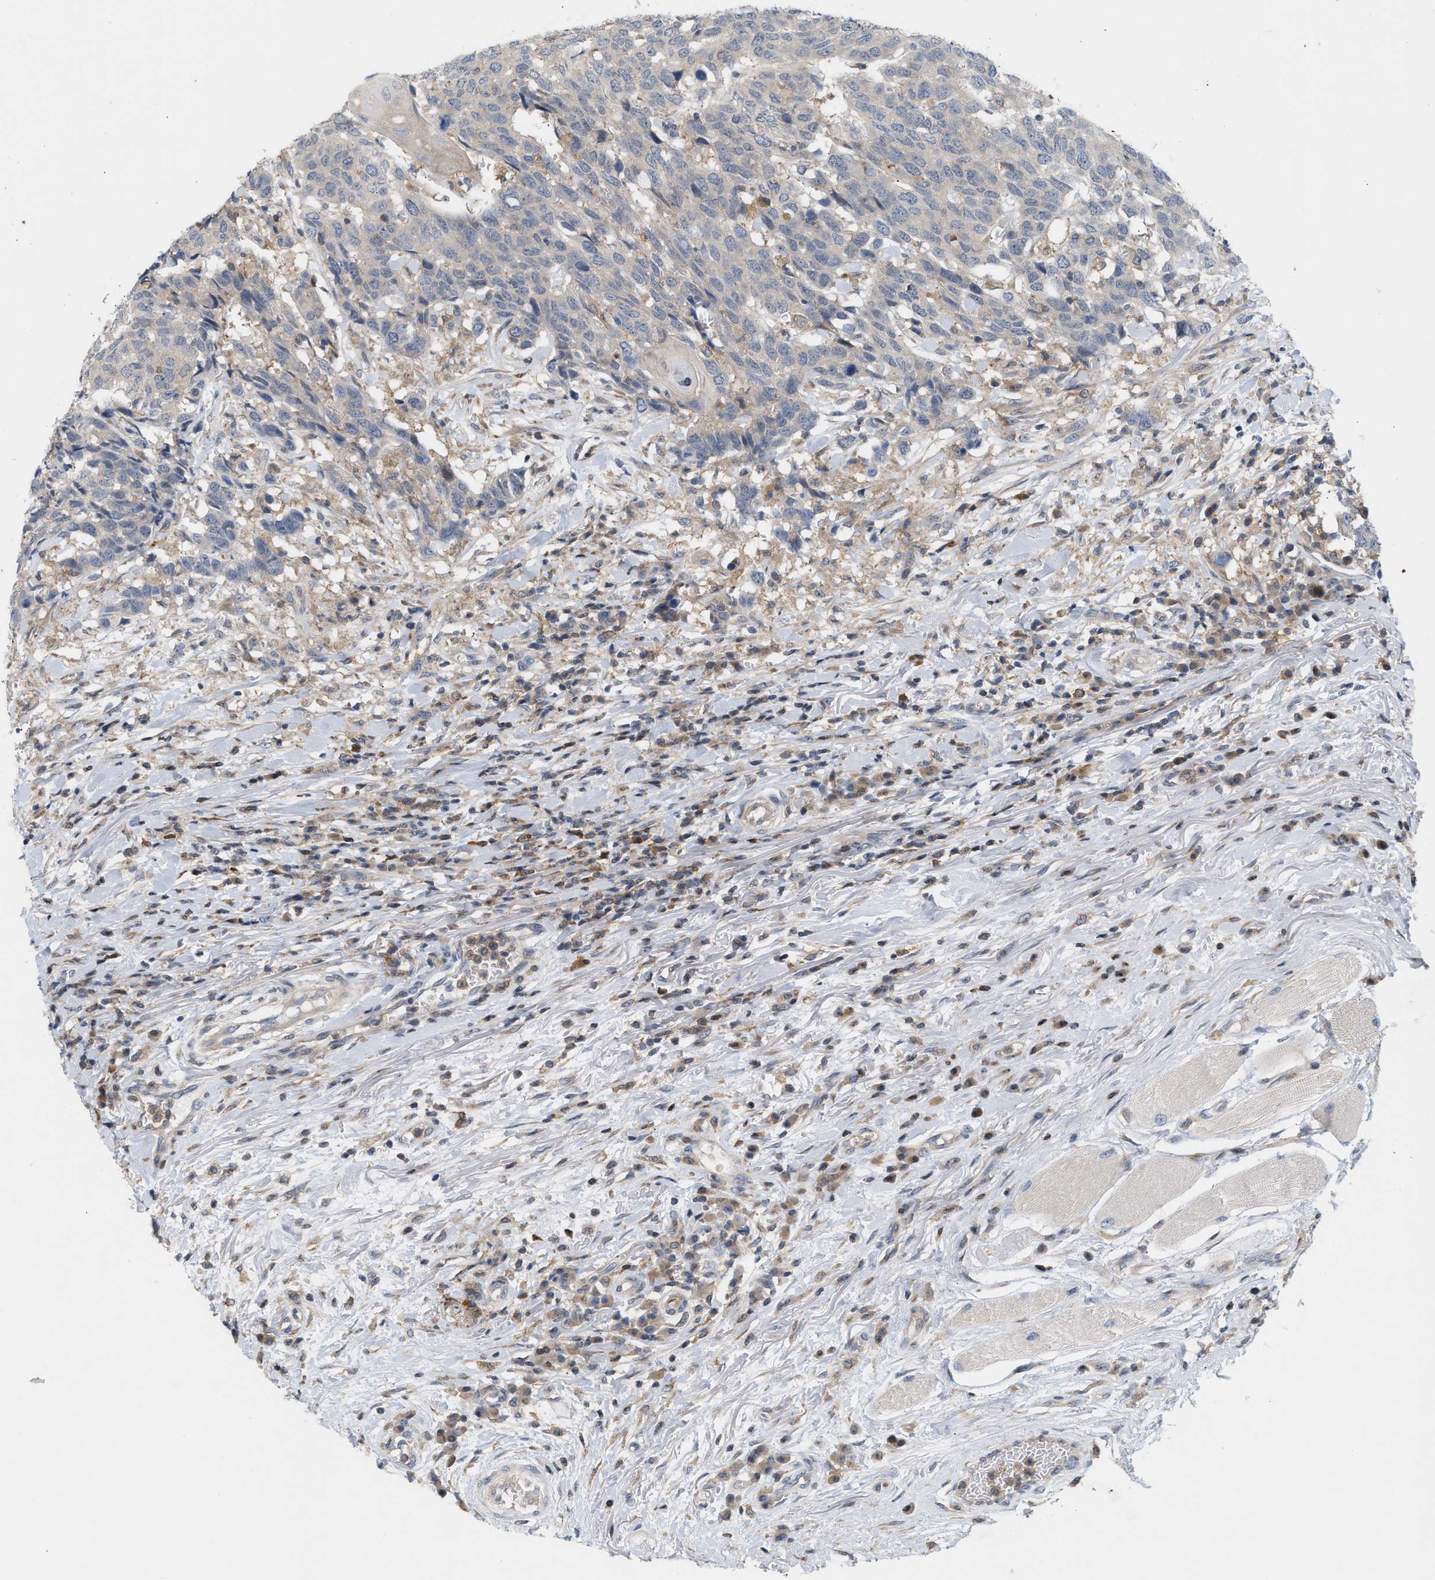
{"staining": {"intensity": "negative", "quantity": "none", "location": "none"}, "tissue": "head and neck cancer", "cell_type": "Tumor cells", "image_type": "cancer", "snomed": [{"axis": "morphology", "description": "Squamous cell carcinoma, NOS"}, {"axis": "topography", "description": "Head-Neck"}], "caption": "Immunohistochemical staining of human head and neck cancer (squamous cell carcinoma) demonstrates no significant expression in tumor cells. The staining was performed using DAB (3,3'-diaminobenzidine) to visualize the protein expression in brown, while the nuclei were stained in blue with hematoxylin (Magnification: 20x).", "gene": "DBNL", "patient": {"sex": "male", "age": 66}}